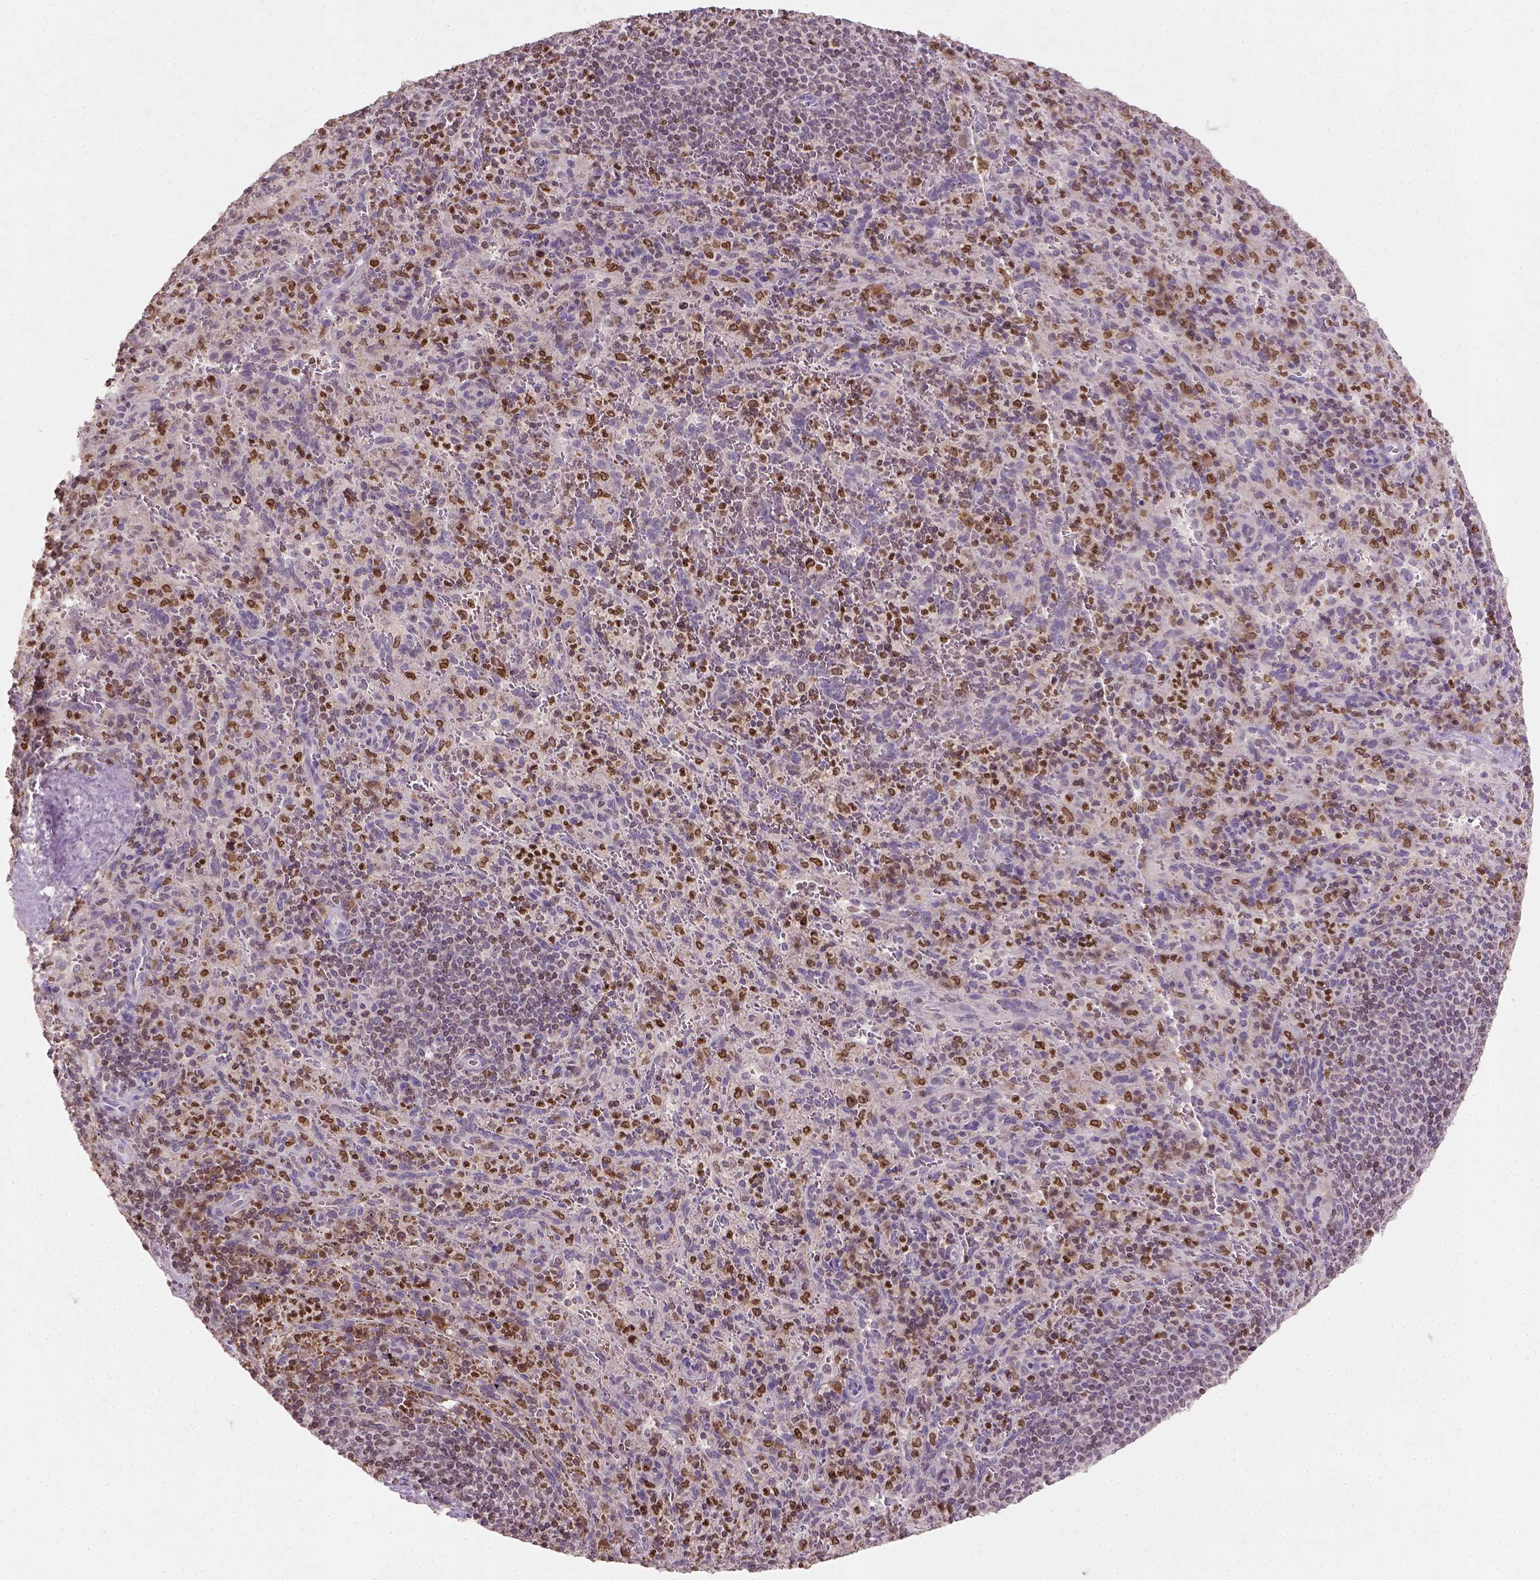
{"staining": {"intensity": "strong", "quantity": "25%-75%", "location": "cytoplasmic/membranous,nuclear"}, "tissue": "spleen", "cell_type": "Cells in red pulp", "image_type": "normal", "snomed": [{"axis": "morphology", "description": "Normal tissue, NOS"}, {"axis": "topography", "description": "Spleen"}], "caption": "Immunohistochemistry image of unremarkable spleen: human spleen stained using immunohistochemistry reveals high levels of strong protein expression localized specifically in the cytoplasmic/membranous,nuclear of cells in red pulp, appearing as a cytoplasmic/membranous,nuclear brown color.", "gene": "NUDT3", "patient": {"sex": "male", "age": 57}}